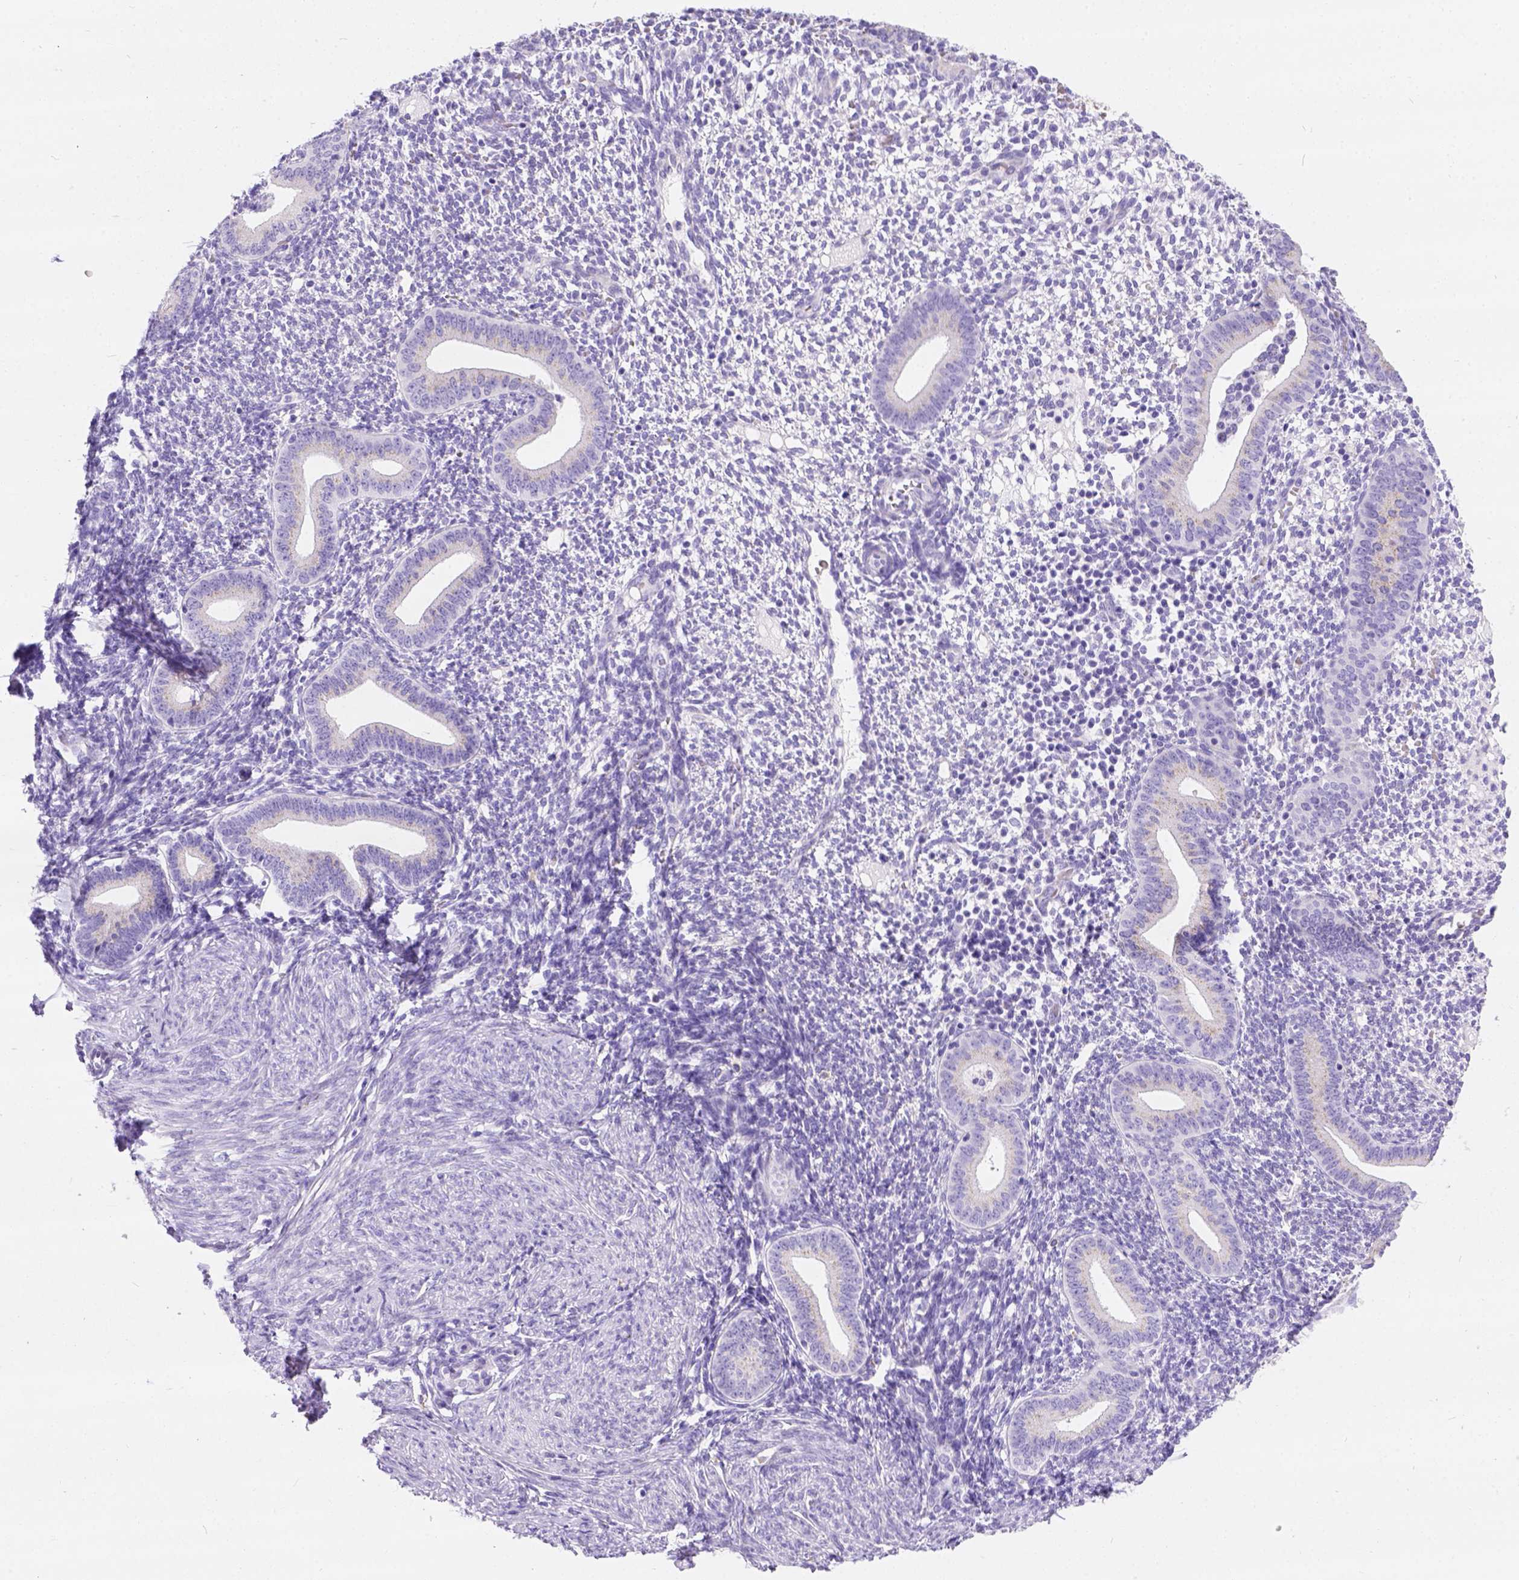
{"staining": {"intensity": "negative", "quantity": "none", "location": "none"}, "tissue": "endometrium", "cell_type": "Cells in endometrial stroma", "image_type": "normal", "snomed": [{"axis": "morphology", "description": "Normal tissue, NOS"}, {"axis": "topography", "description": "Endometrium"}], "caption": "Immunohistochemical staining of normal human endometrium shows no significant staining in cells in endometrial stroma.", "gene": "PHF7", "patient": {"sex": "female", "age": 40}}